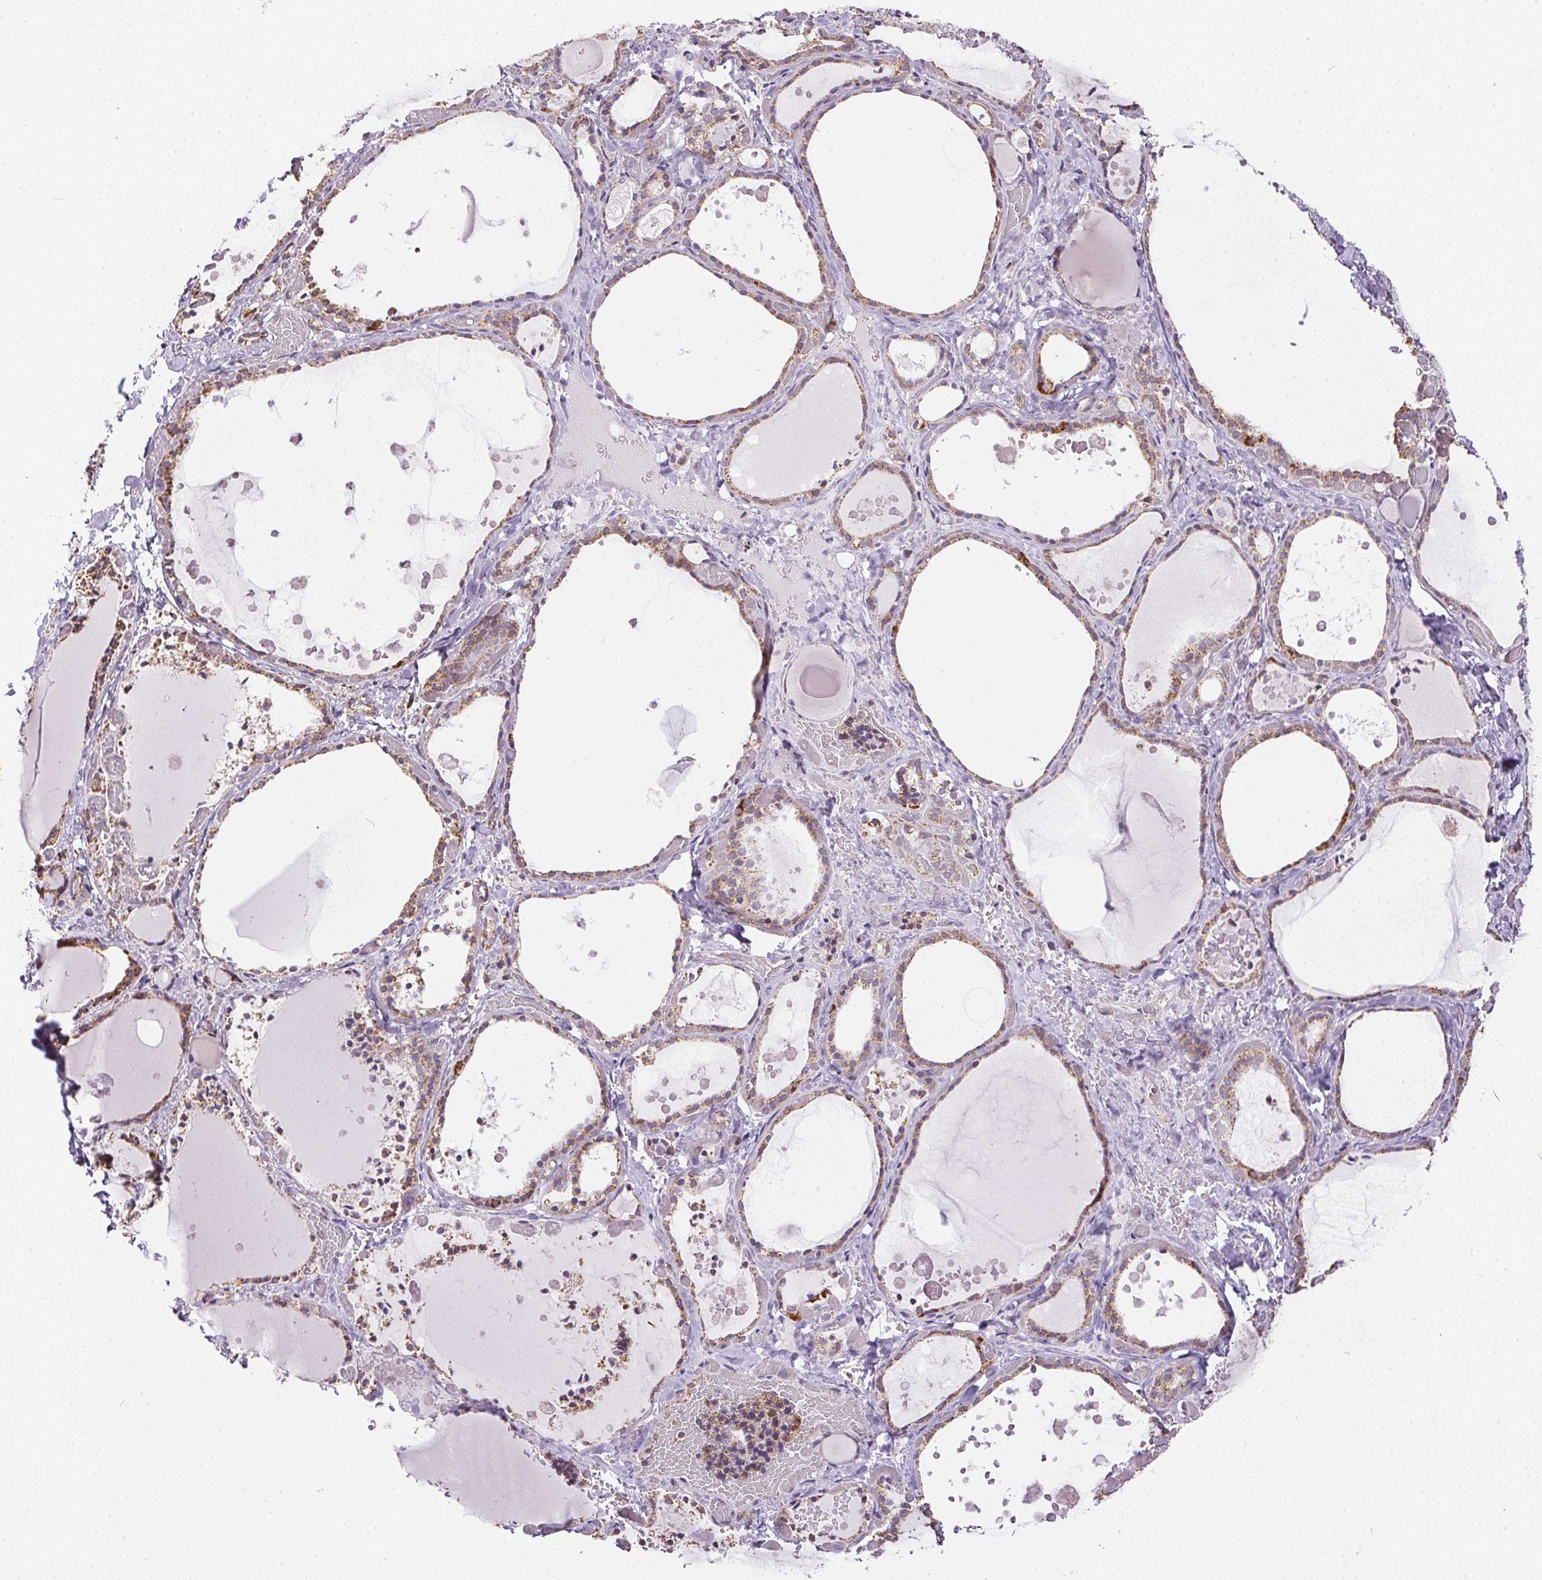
{"staining": {"intensity": "moderate", "quantity": ">75%", "location": "cytoplasmic/membranous"}, "tissue": "thyroid gland", "cell_type": "Glandular cells", "image_type": "normal", "snomed": [{"axis": "morphology", "description": "Normal tissue, NOS"}, {"axis": "topography", "description": "Thyroid gland"}], "caption": "A micrograph of thyroid gland stained for a protein reveals moderate cytoplasmic/membranous brown staining in glandular cells. The protein of interest is stained brown, and the nuclei are stained in blue (DAB (3,3'-diaminobenzidine) IHC with brightfield microscopy, high magnification).", "gene": "MAPK11", "patient": {"sex": "female", "age": 56}}